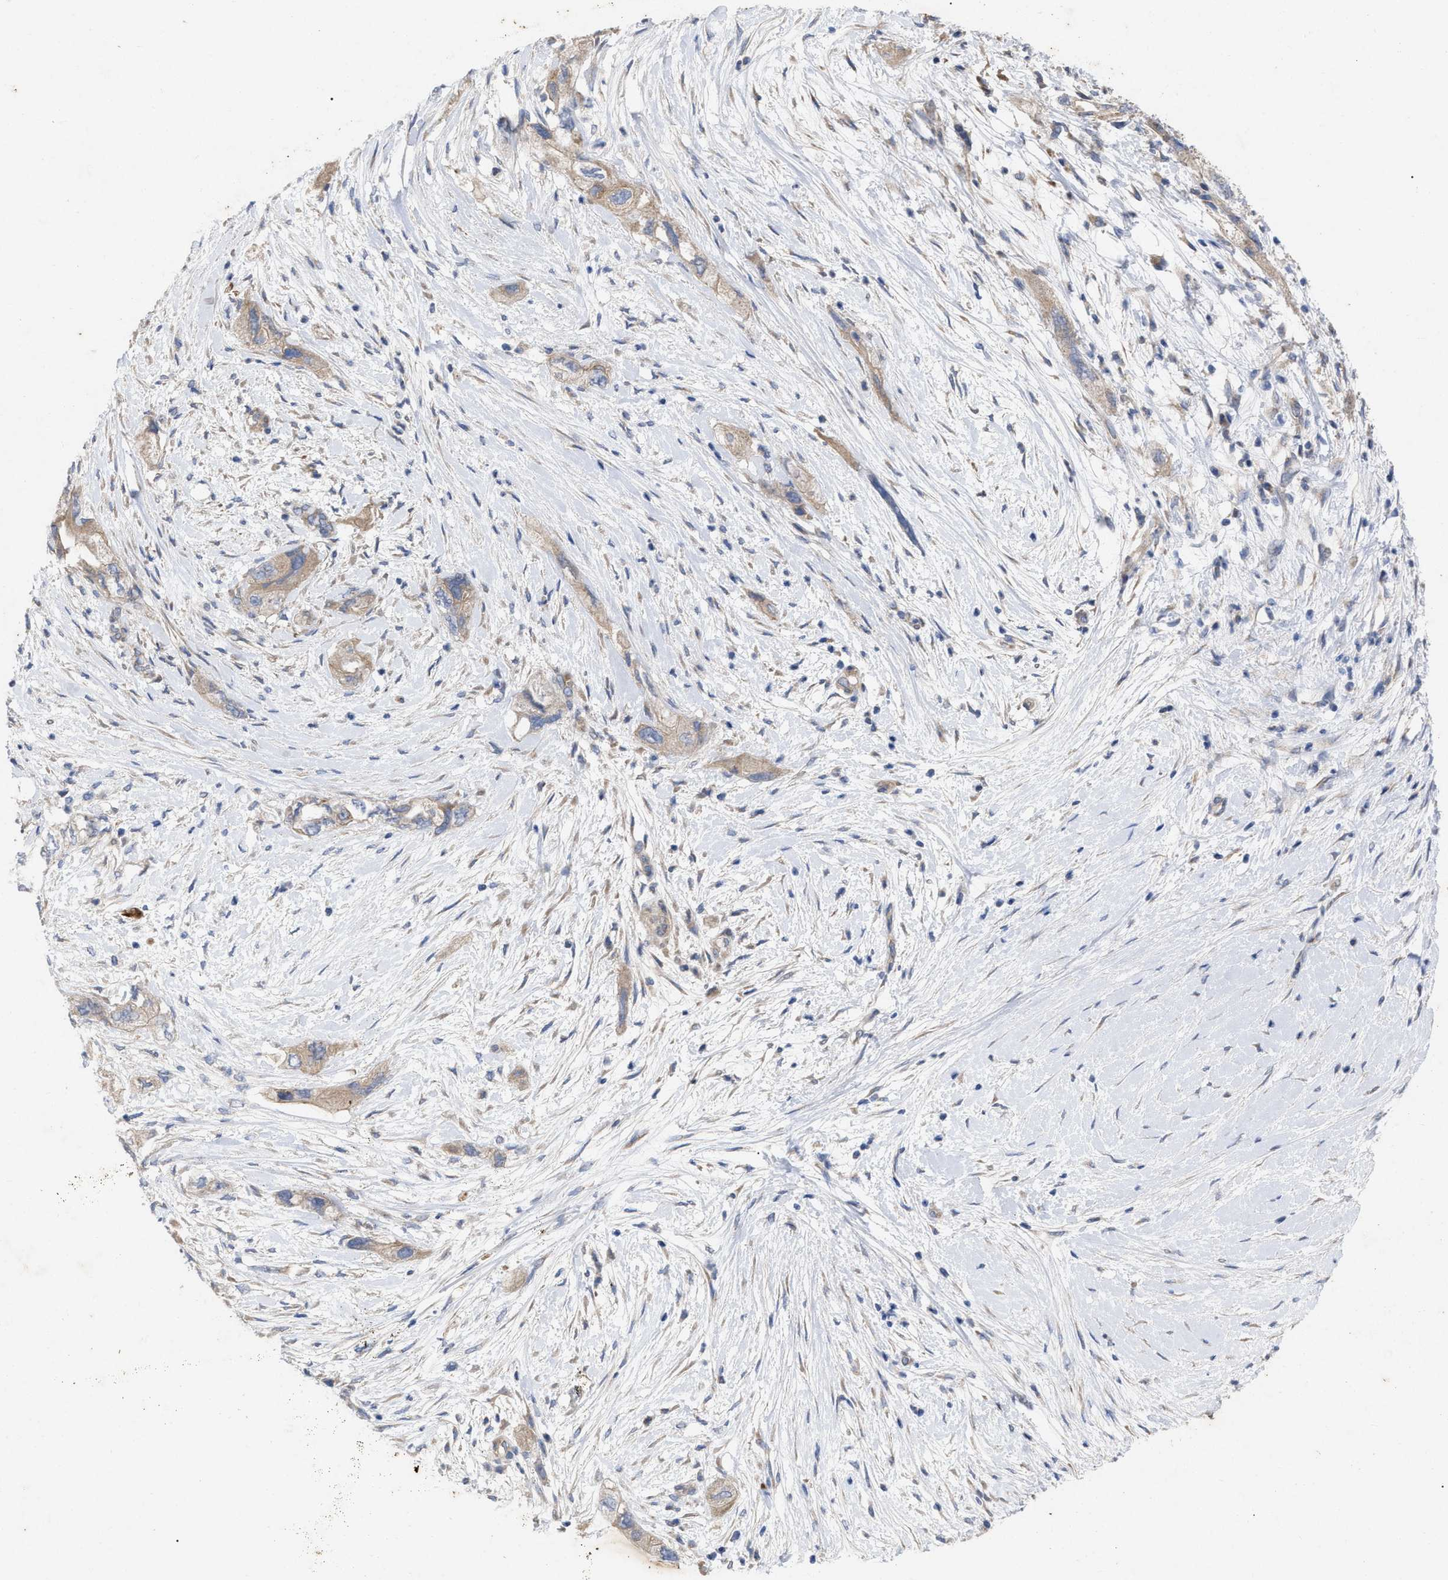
{"staining": {"intensity": "weak", "quantity": ">75%", "location": "cytoplasmic/membranous"}, "tissue": "pancreatic cancer", "cell_type": "Tumor cells", "image_type": "cancer", "snomed": [{"axis": "morphology", "description": "Adenocarcinoma, NOS"}, {"axis": "topography", "description": "Pancreas"}], "caption": "Human pancreatic cancer stained with a brown dye demonstrates weak cytoplasmic/membranous positive staining in approximately >75% of tumor cells.", "gene": "VIP", "patient": {"sex": "female", "age": 73}}